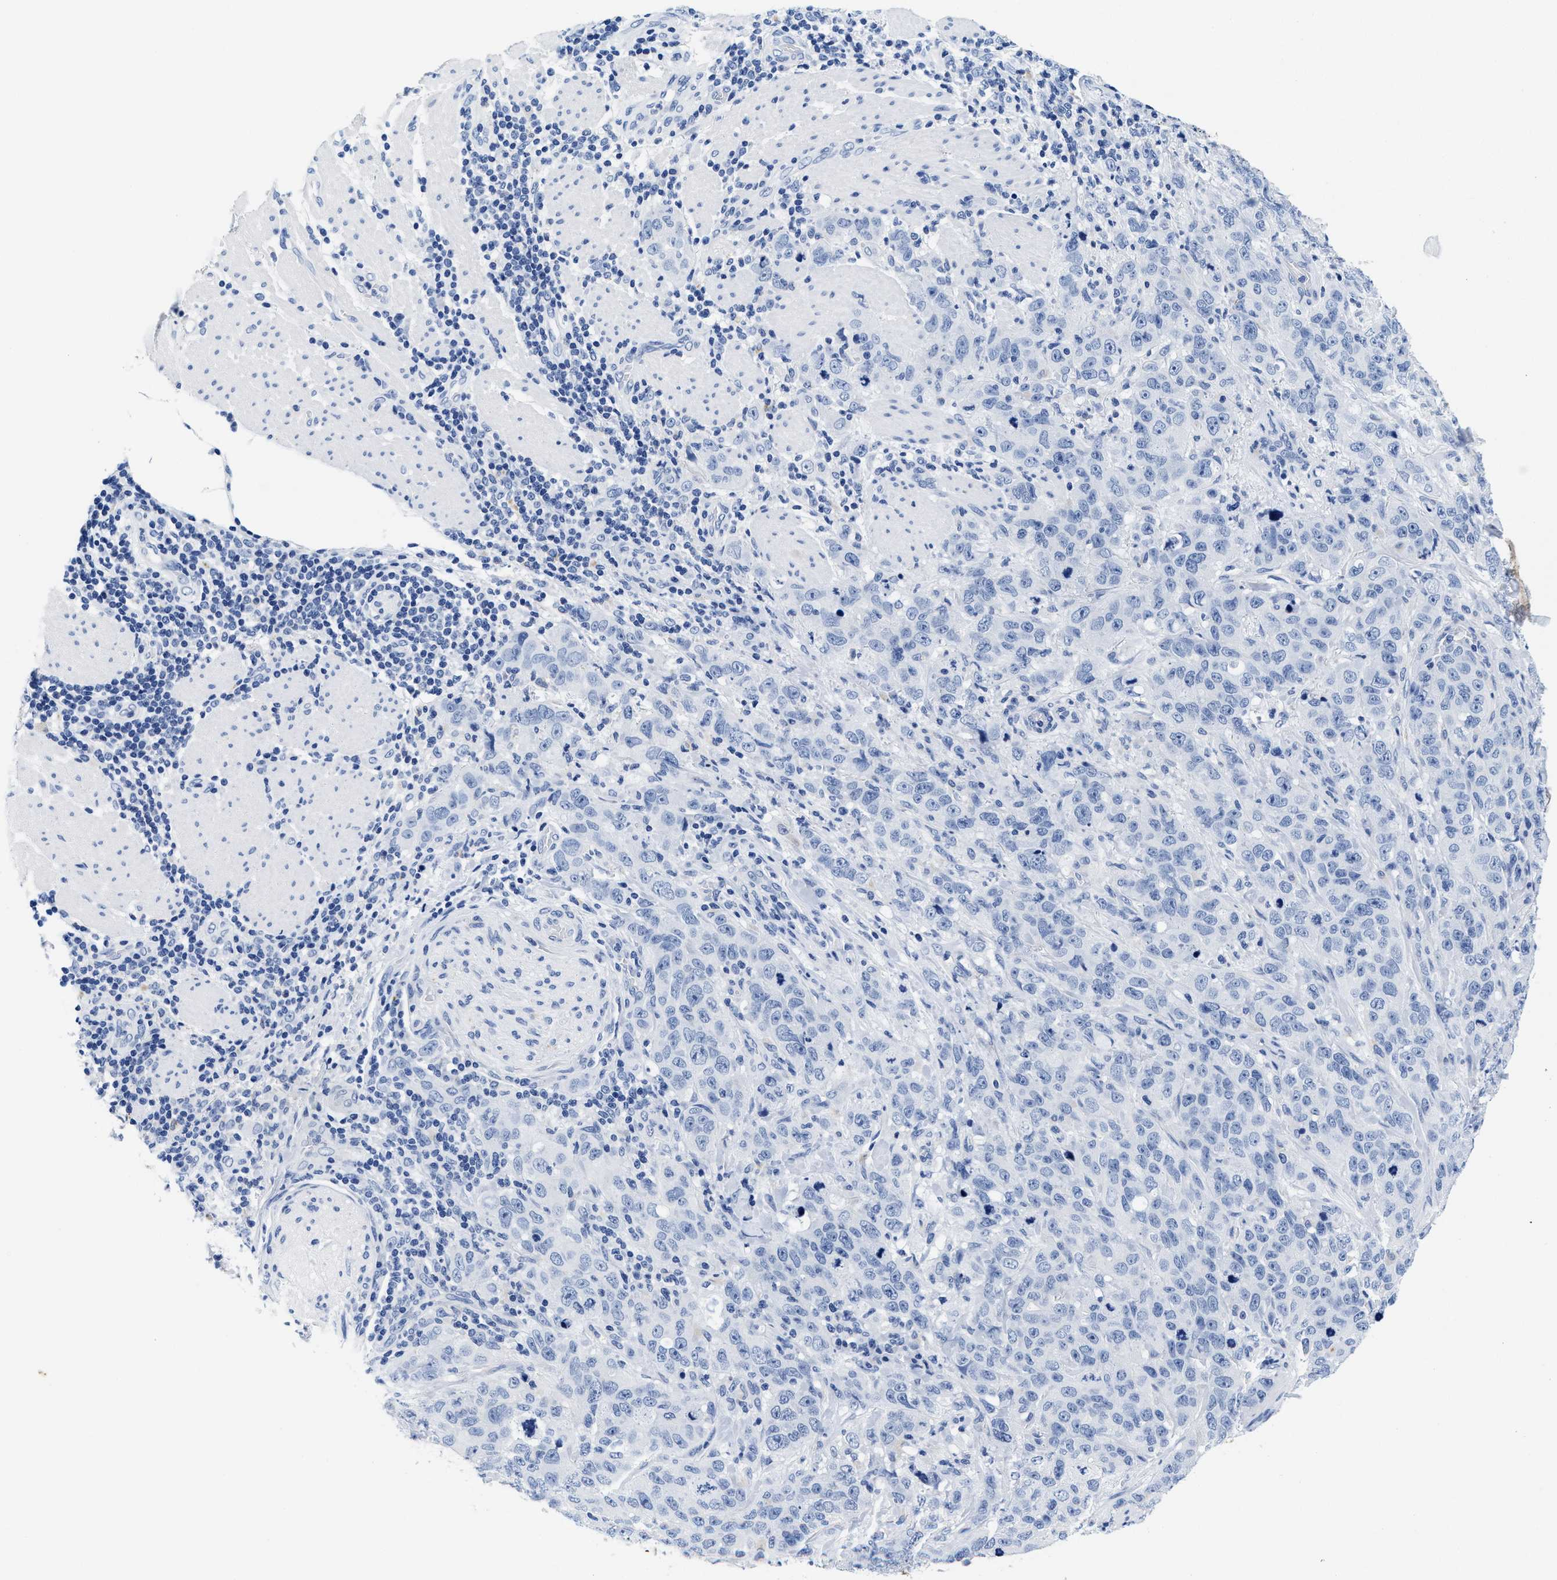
{"staining": {"intensity": "negative", "quantity": "none", "location": "none"}, "tissue": "stomach cancer", "cell_type": "Tumor cells", "image_type": "cancer", "snomed": [{"axis": "morphology", "description": "Adenocarcinoma, NOS"}, {"axis": "topography", "description": "Stomach"}], "caption": "A photomicrograph of human stomach cancer (adenocarcinoma) is negative for staining in tumor cells.", "gene": "TTC3", "patient": {"sex": "male", "age": 48}}